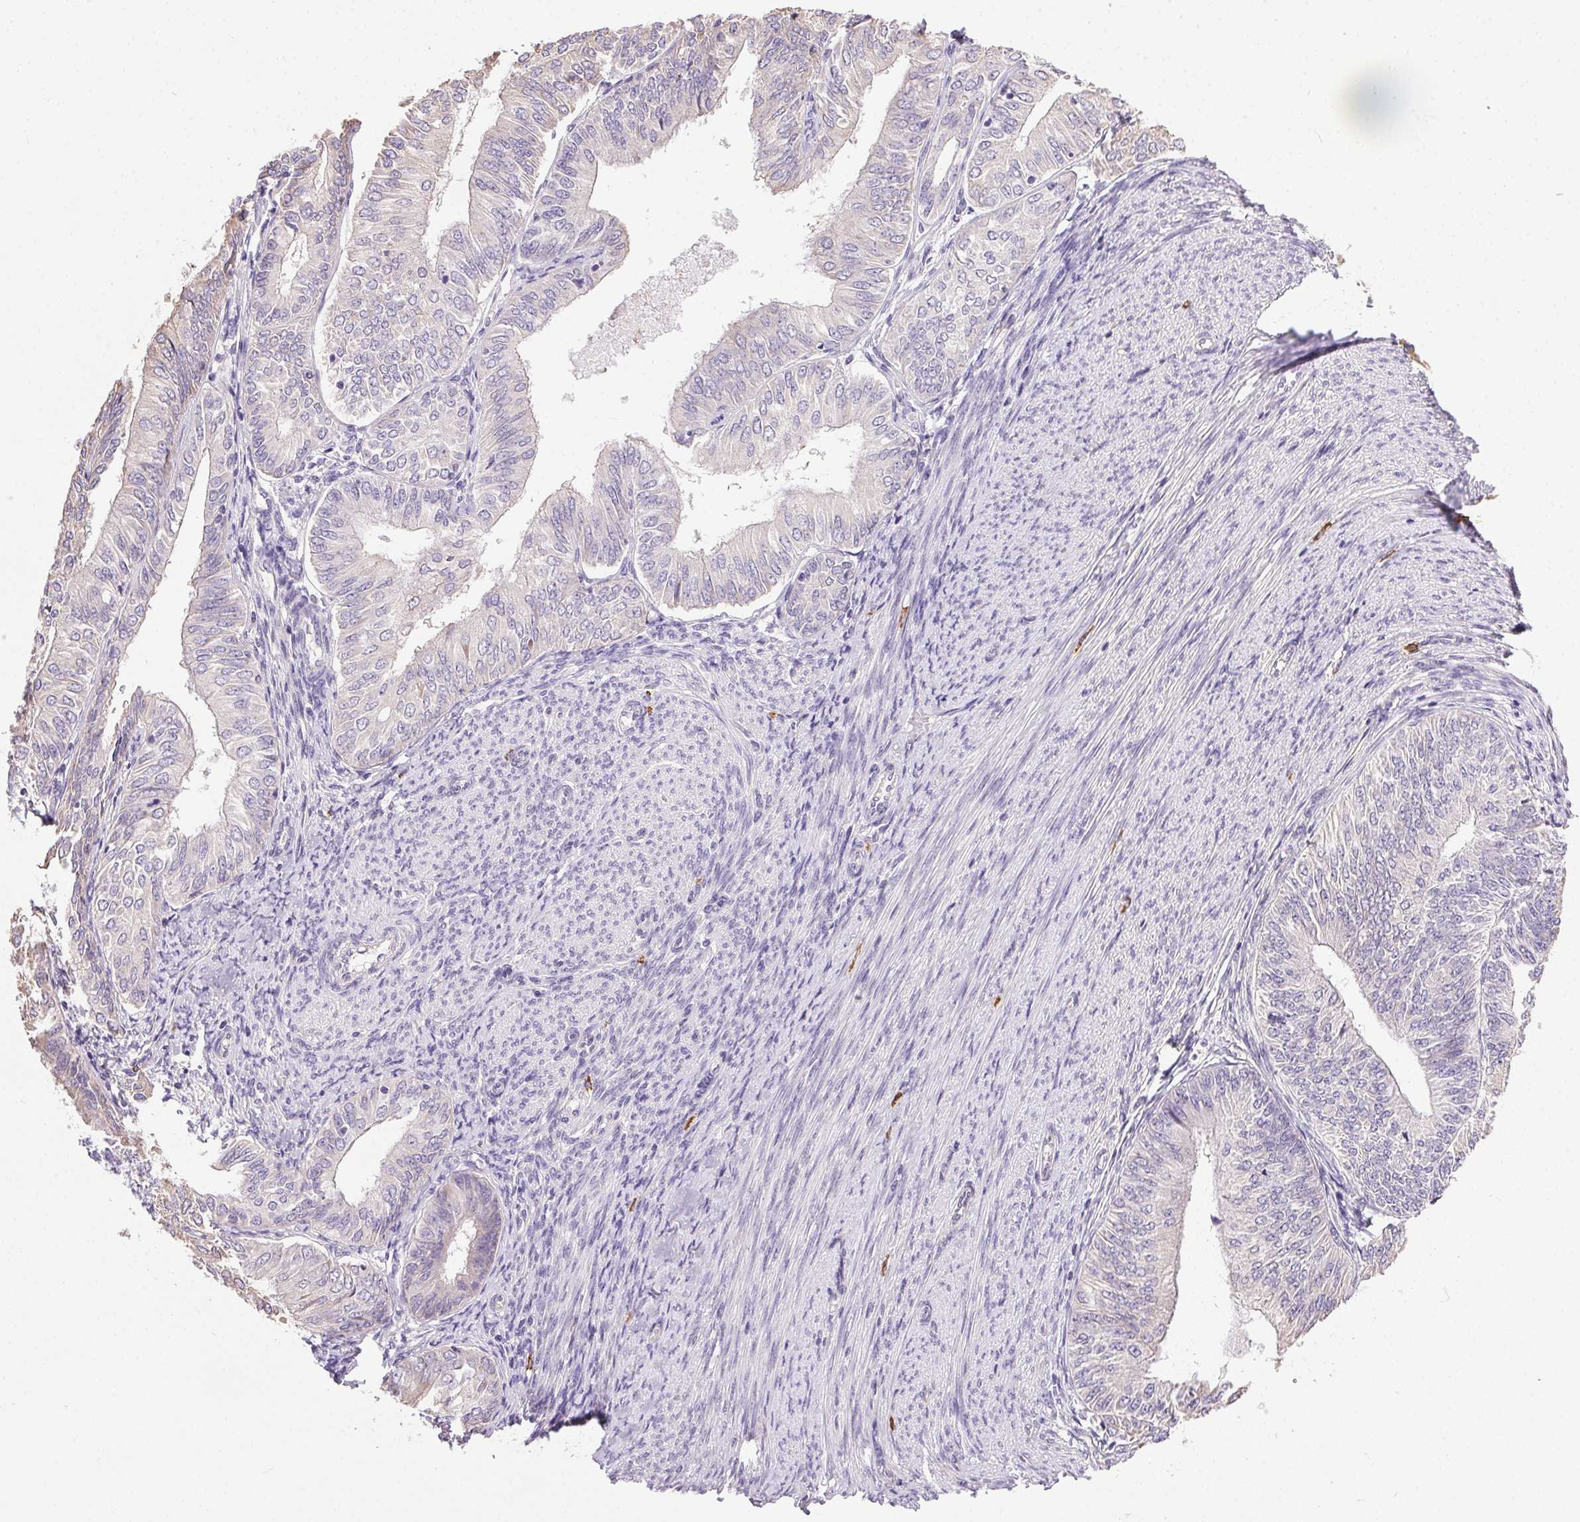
{"staining": {"intensity": "negative", "quantity": "none", "location": "none"}, "tissue": "endometrial cancer", "cell_type": "Tumor cells", "image_type": "cancer", "snomed": [{"axis": "morphology", "description": "Adenocarcinoma, NOS"}, {"axis": "topography", "description": "Endometrium"}], "caption": "This is an IHC micrograph of endometrial adenocarcinoma. There is no positivity in tumor cells.", "gene": "SNX31", "patient": {"sex": "female", "age": 58}}